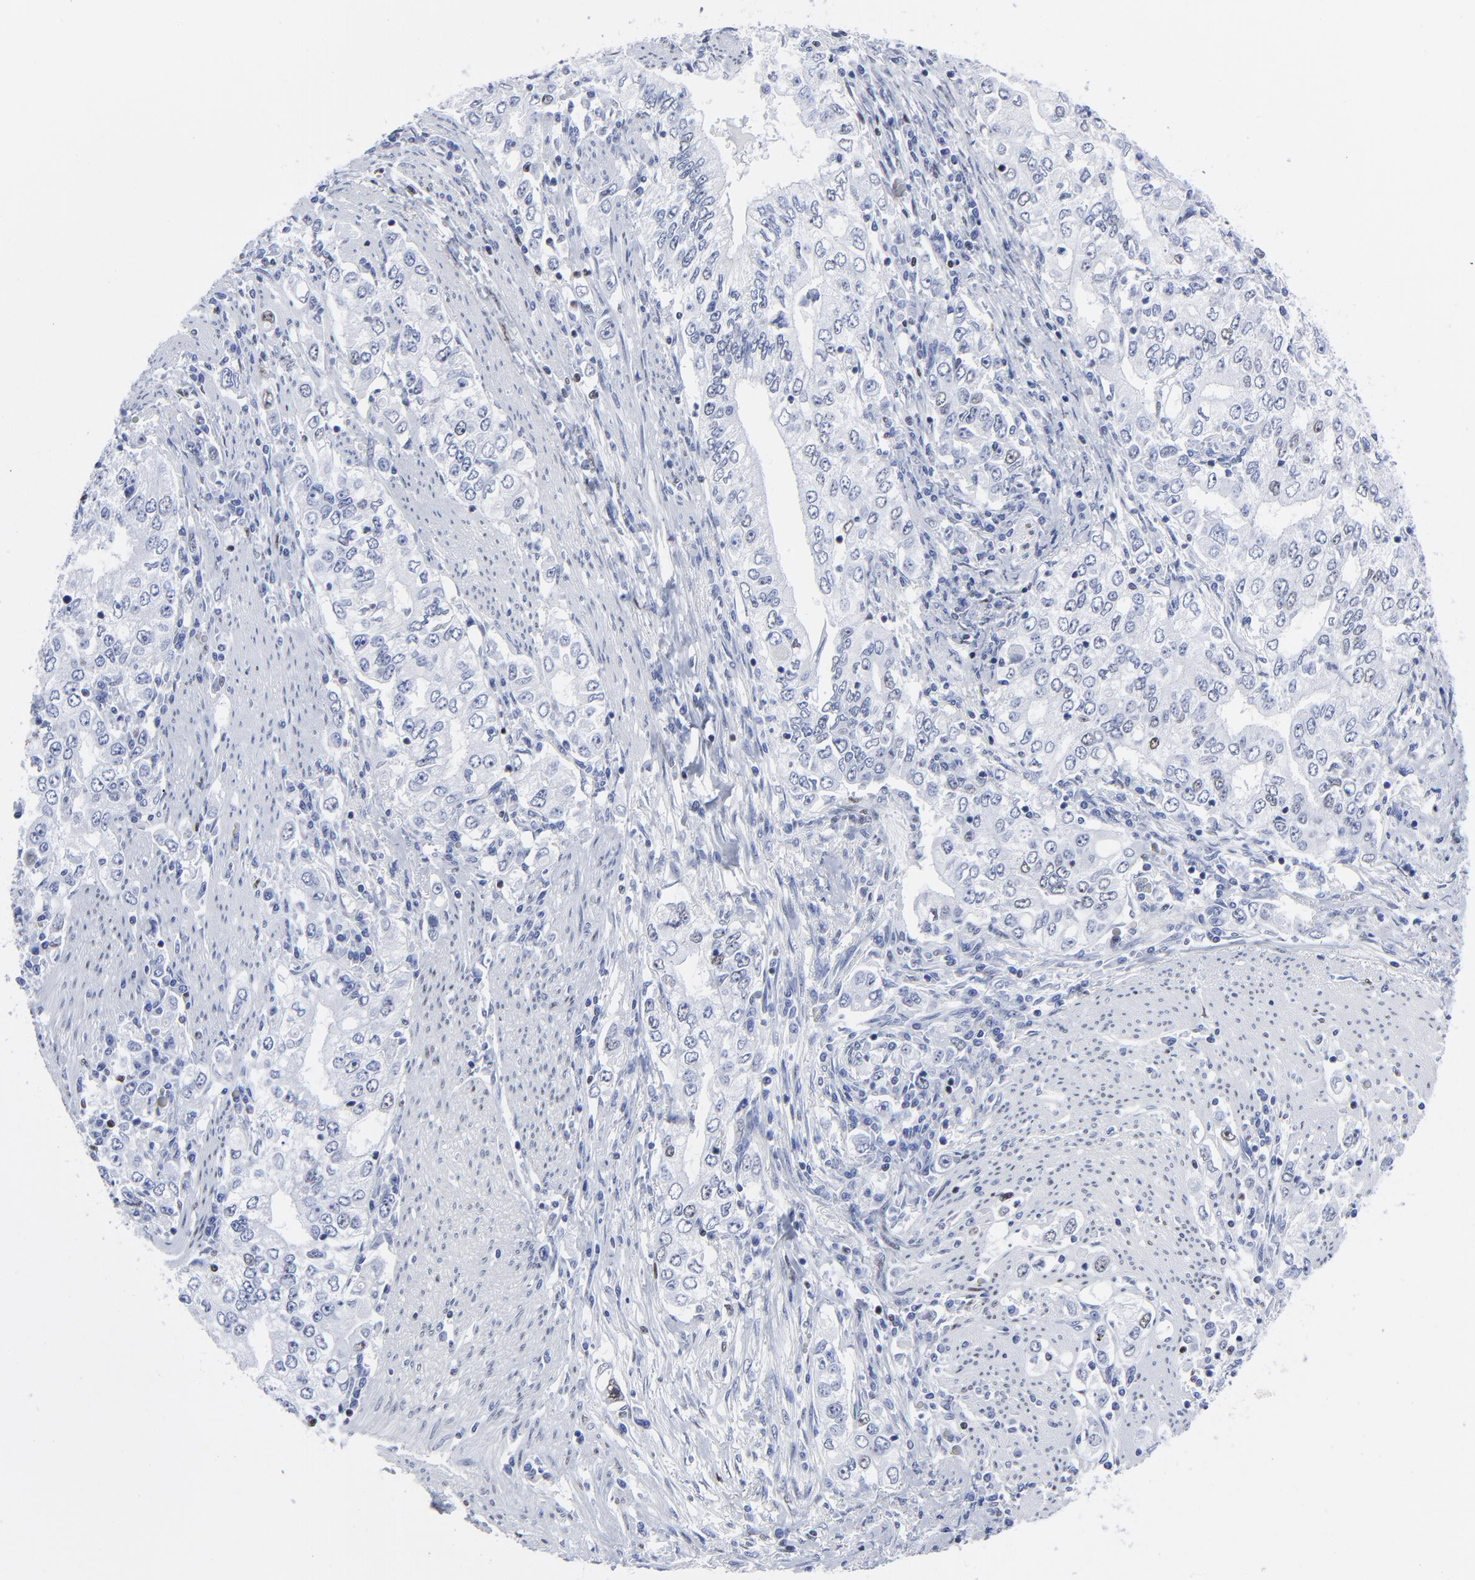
{"staining": {"intensity": "weak", "quantity": "<25%", "location": "nuclear"}, "tissue": "stomach cancer", "cell_type": "Tumor cells", "image_type": "cancer", "snomed": [{"axis": "morphology", "description": "Adenocarcinoma, NOS"}, {"axis": "topography", "description": "Stomach, lower"}], "caption": "An immunohistochemistry (IHC) histopathology image of stomach adenocarcinoma is shown. There is no staining in tumor cells of stomach adenocarcinoma. The staining was performed using DAB to visualize the protein expression in brown, while the nuclei were stained in blue with hematoxylin (Magnification: 20x).", "gene": "JUN", "patient": {"sex": "female", "age": 72}}